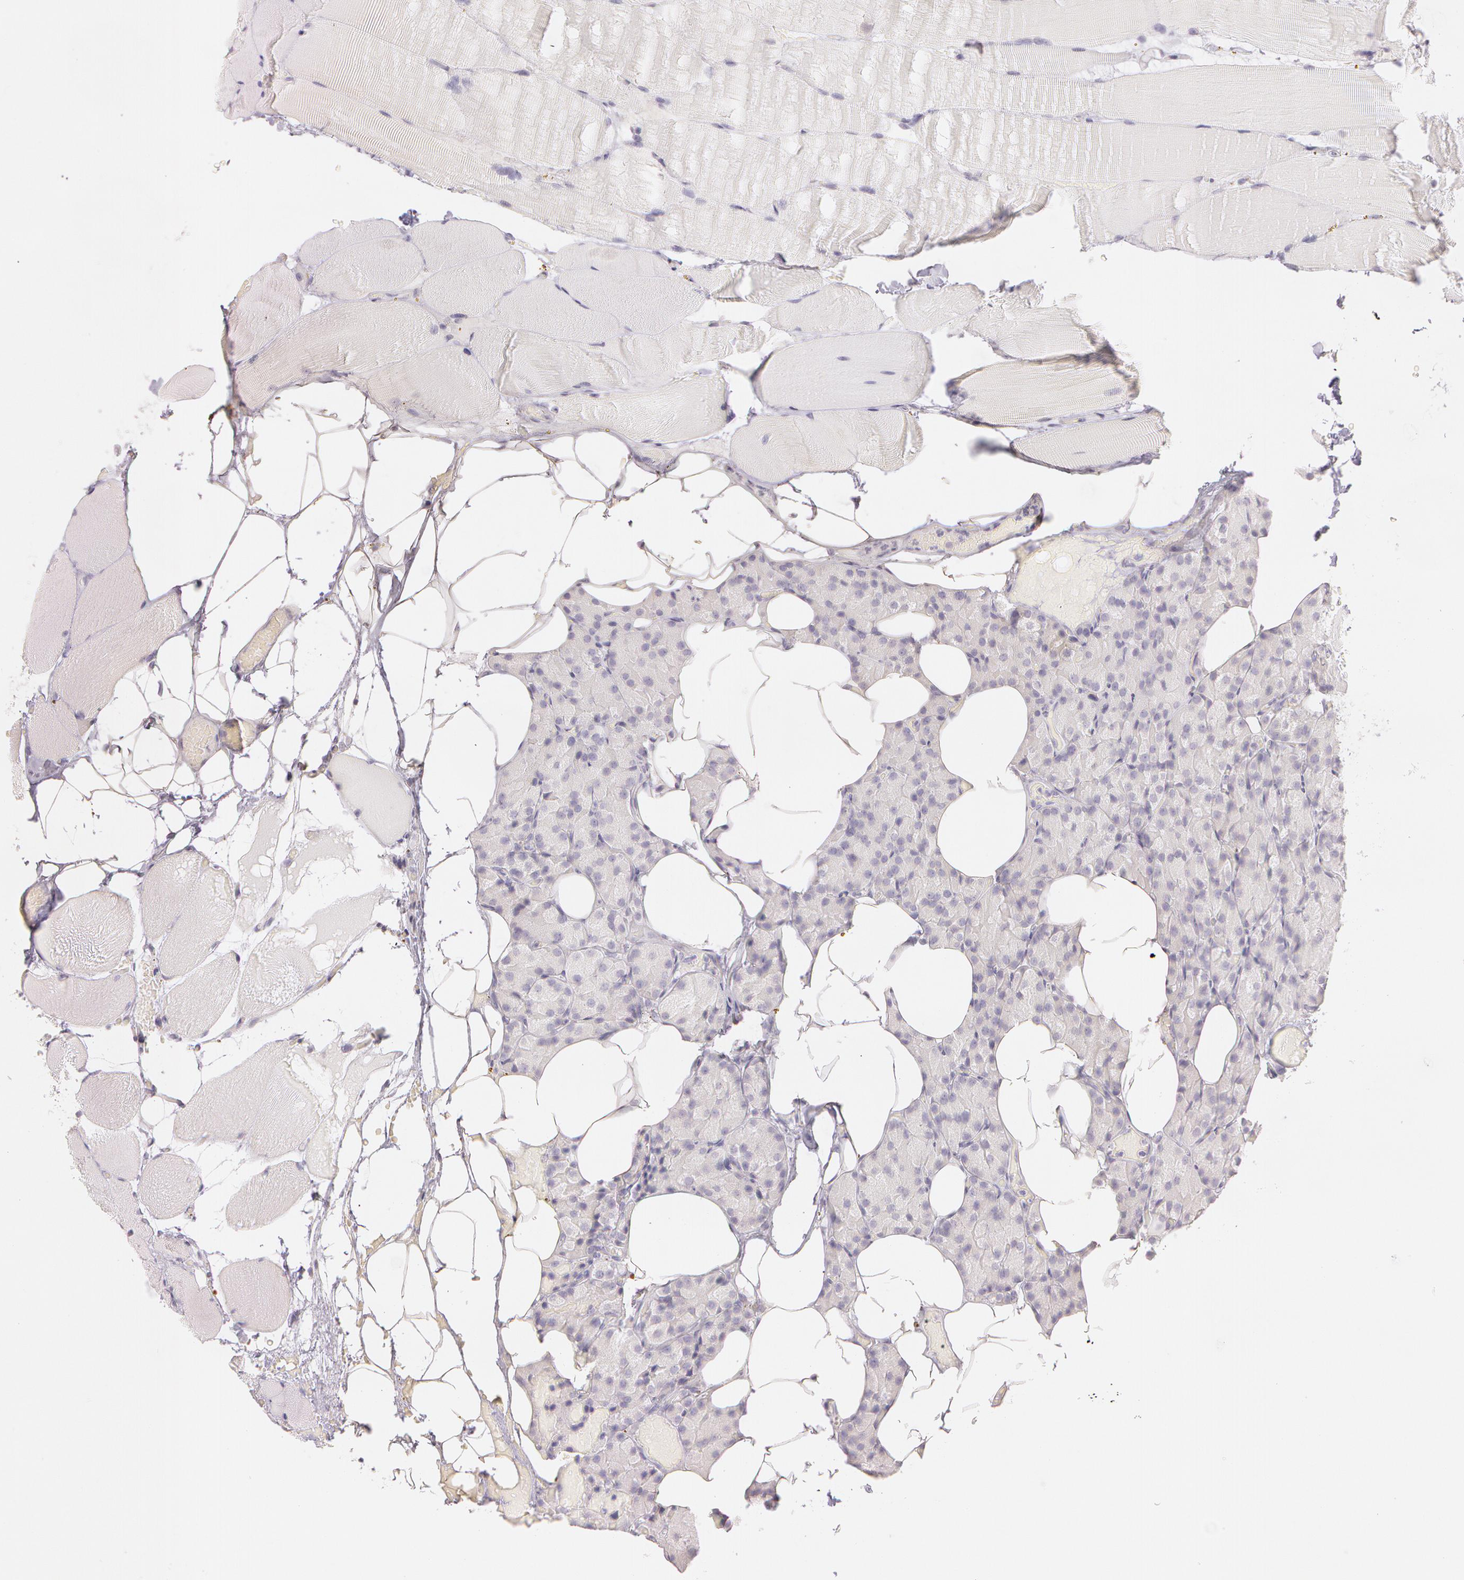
{"staining": {"intensity": "negative", "quantity": "none", "location": "none"}, "tissue": "parathyroid gland", "cell_type": "Glandular cells", "image_type": "normal", "snomed": [{"axis": "morphology", "description": "Normal tissue, NOS"}, {"axis": "topography", "description": "Skeletal muscle"}, {"axis": "topography", "description": "Parathyroid gland"}], "caption": "An immunohistochemistry (IHC) histopathology image of unremarkable parathyroid gland is shown. There is no staining in glandular cells of parathyroid gland. (DAB (3,3'-diaminobenzidine) immunohistochemistry (IHC) with hematoxylin counter stain).", "gene": "OTC", "patient": {"sex": "female", "age": 37}}